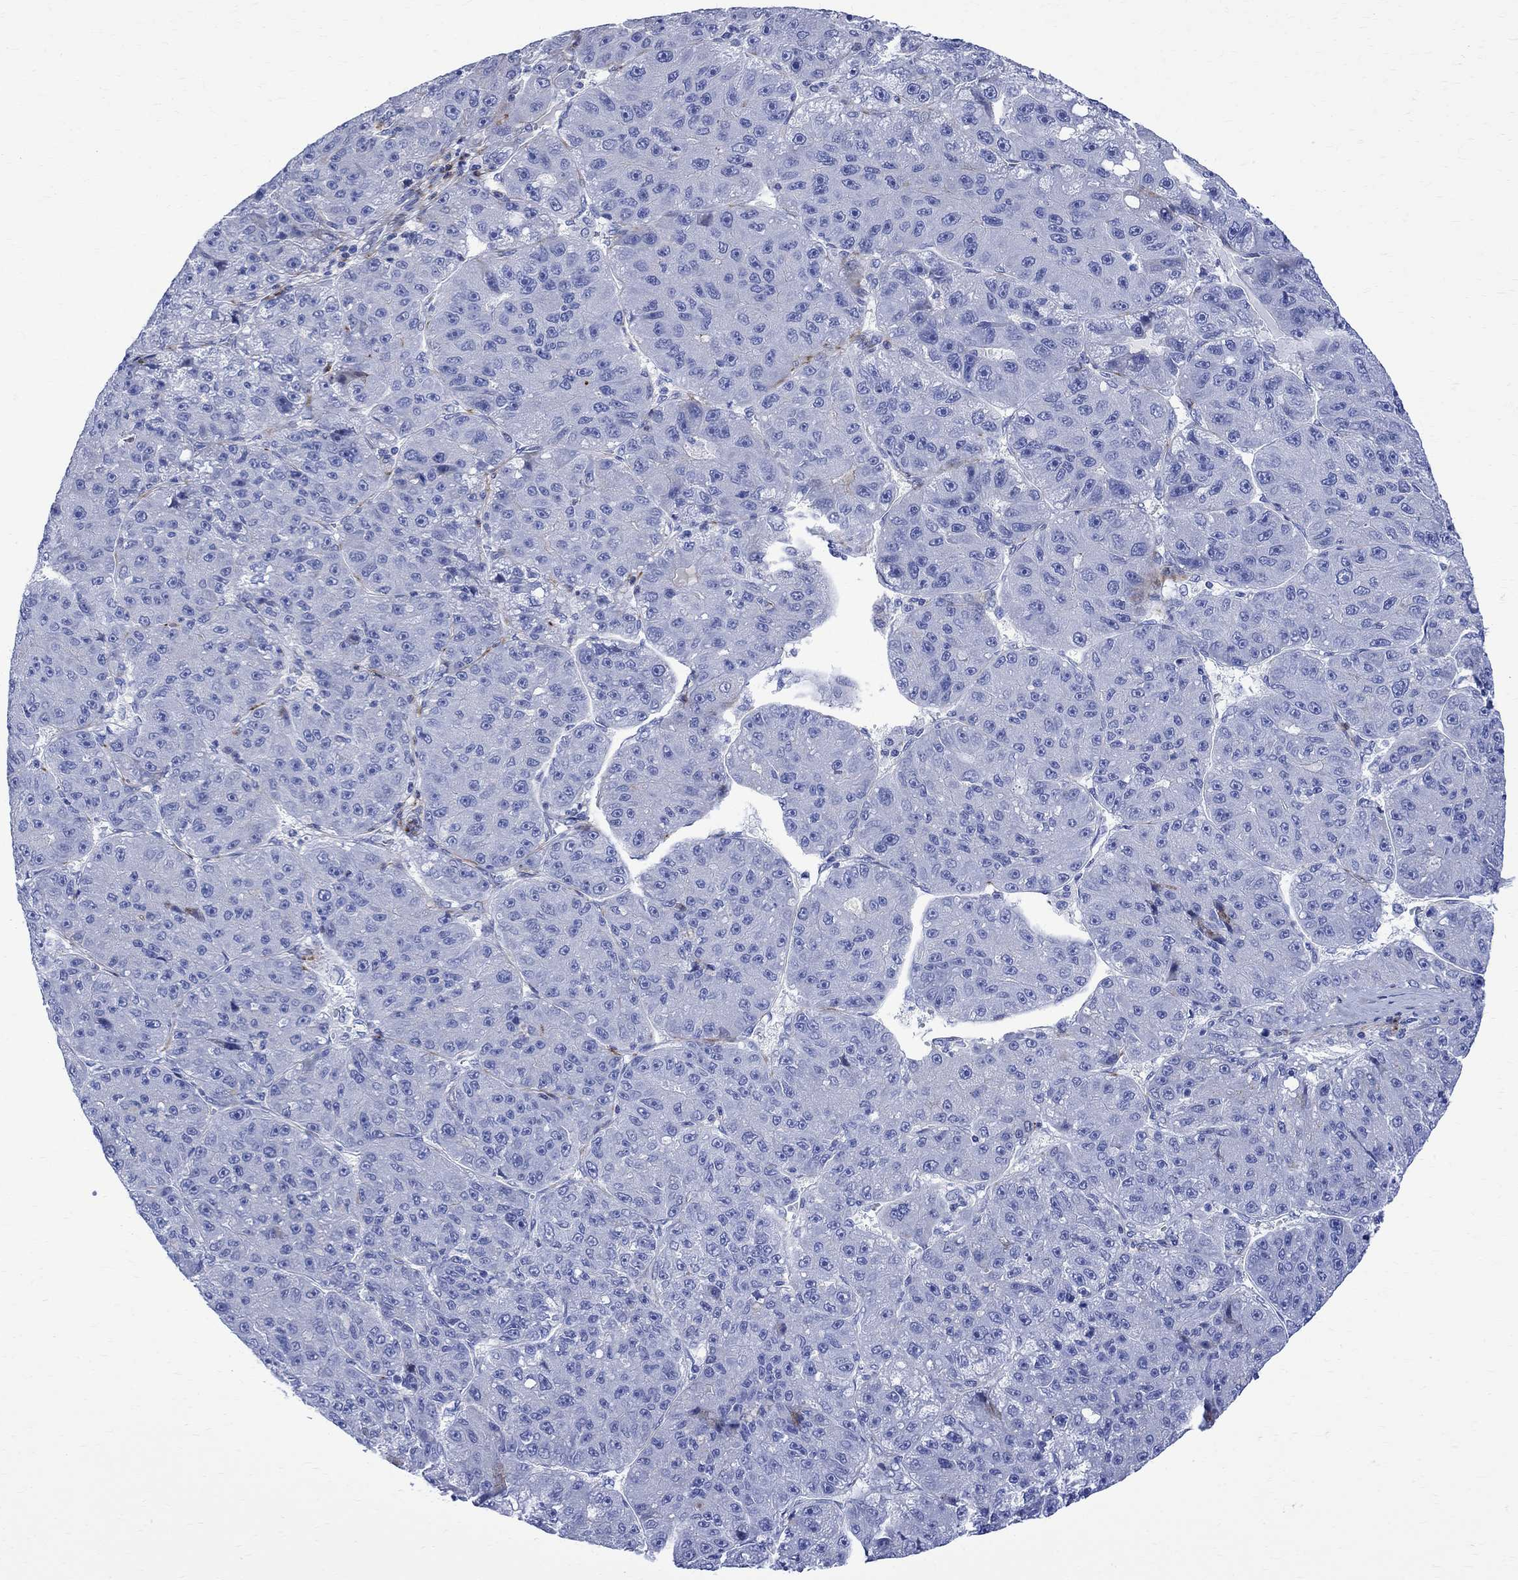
{"staining": {"intensity": "negative", "quantity": "none", "location": "none"}, "tissue": "liver cancer", "cell_type": "Tumor cells", "image_type": "cancer", "snomed": [{"axis": "morphology", "description": "Carcinoma, Hepatocellular, NOS"}, {"axis": "topography", "description": "Liver"}], "caption": "This is an IHC image of human liver cancer (hepatocellular carcinoma). There is no expression in tumor cells.", "gene": "PARVB", "patient": {"sex": "male", "age": 67}}